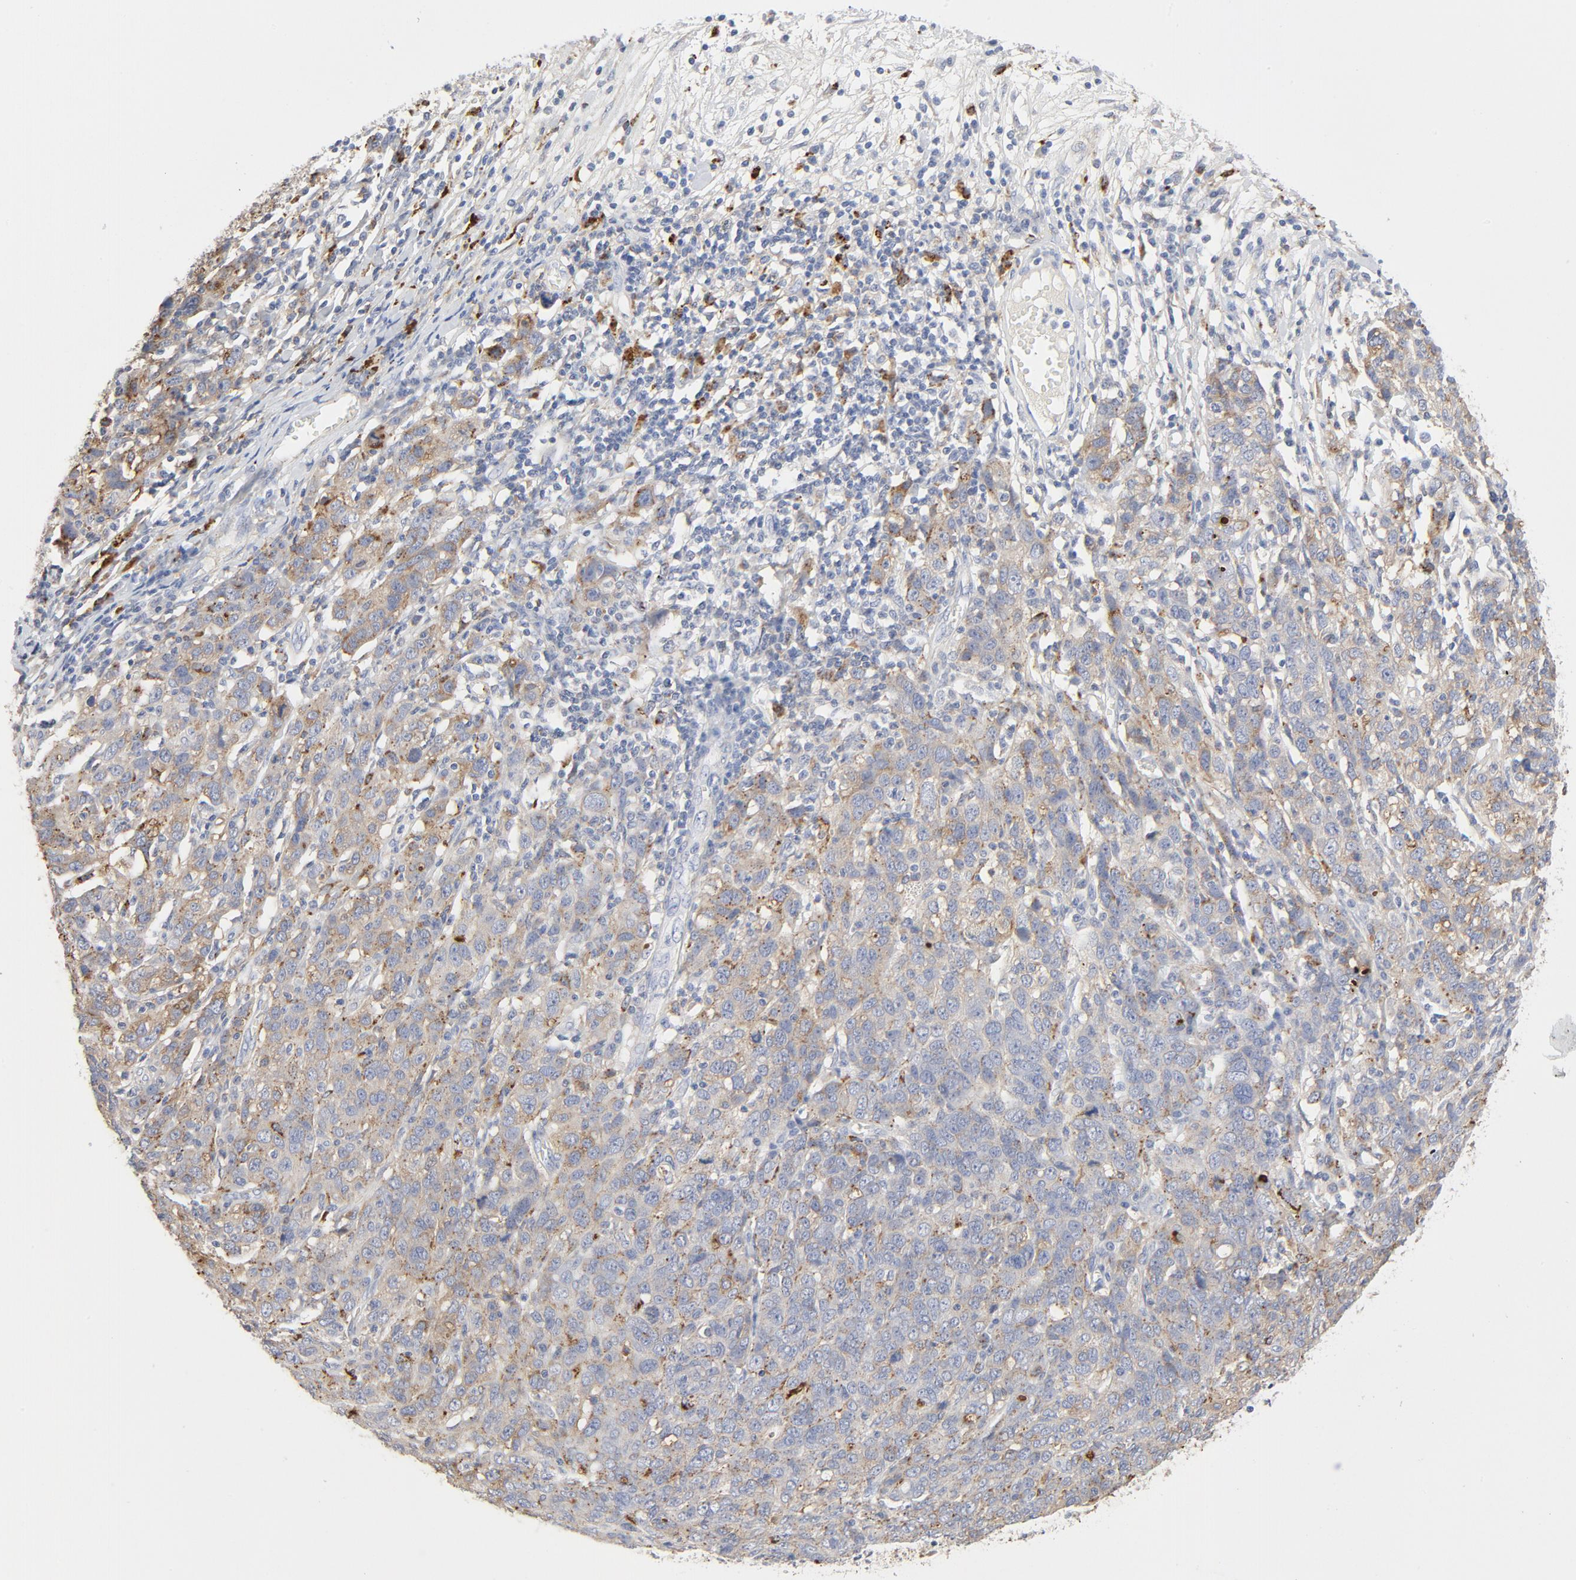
{"staining": {"intensity": "weak", "quantity": ">75%", "location": "cytoplasmic/membranous"}, "tissue": "ovarian cancer", "cell_type": "Tumor cells", "image_type": "cancer", "snomed": [{"axis": "morphology", "description": "Cystadenocarcinoma, serous, NOS"}, {"axis": "topography", "description": "Ovary"}], "caption": "Protein staining of ovarian serous cystadenocarcinoma tissue reveals weak cytoplasmic/membranous staining in approximately >75% of tumor cells.", "gene": "MAGEB17", "patient": {"sex": "female", "age": 71}}